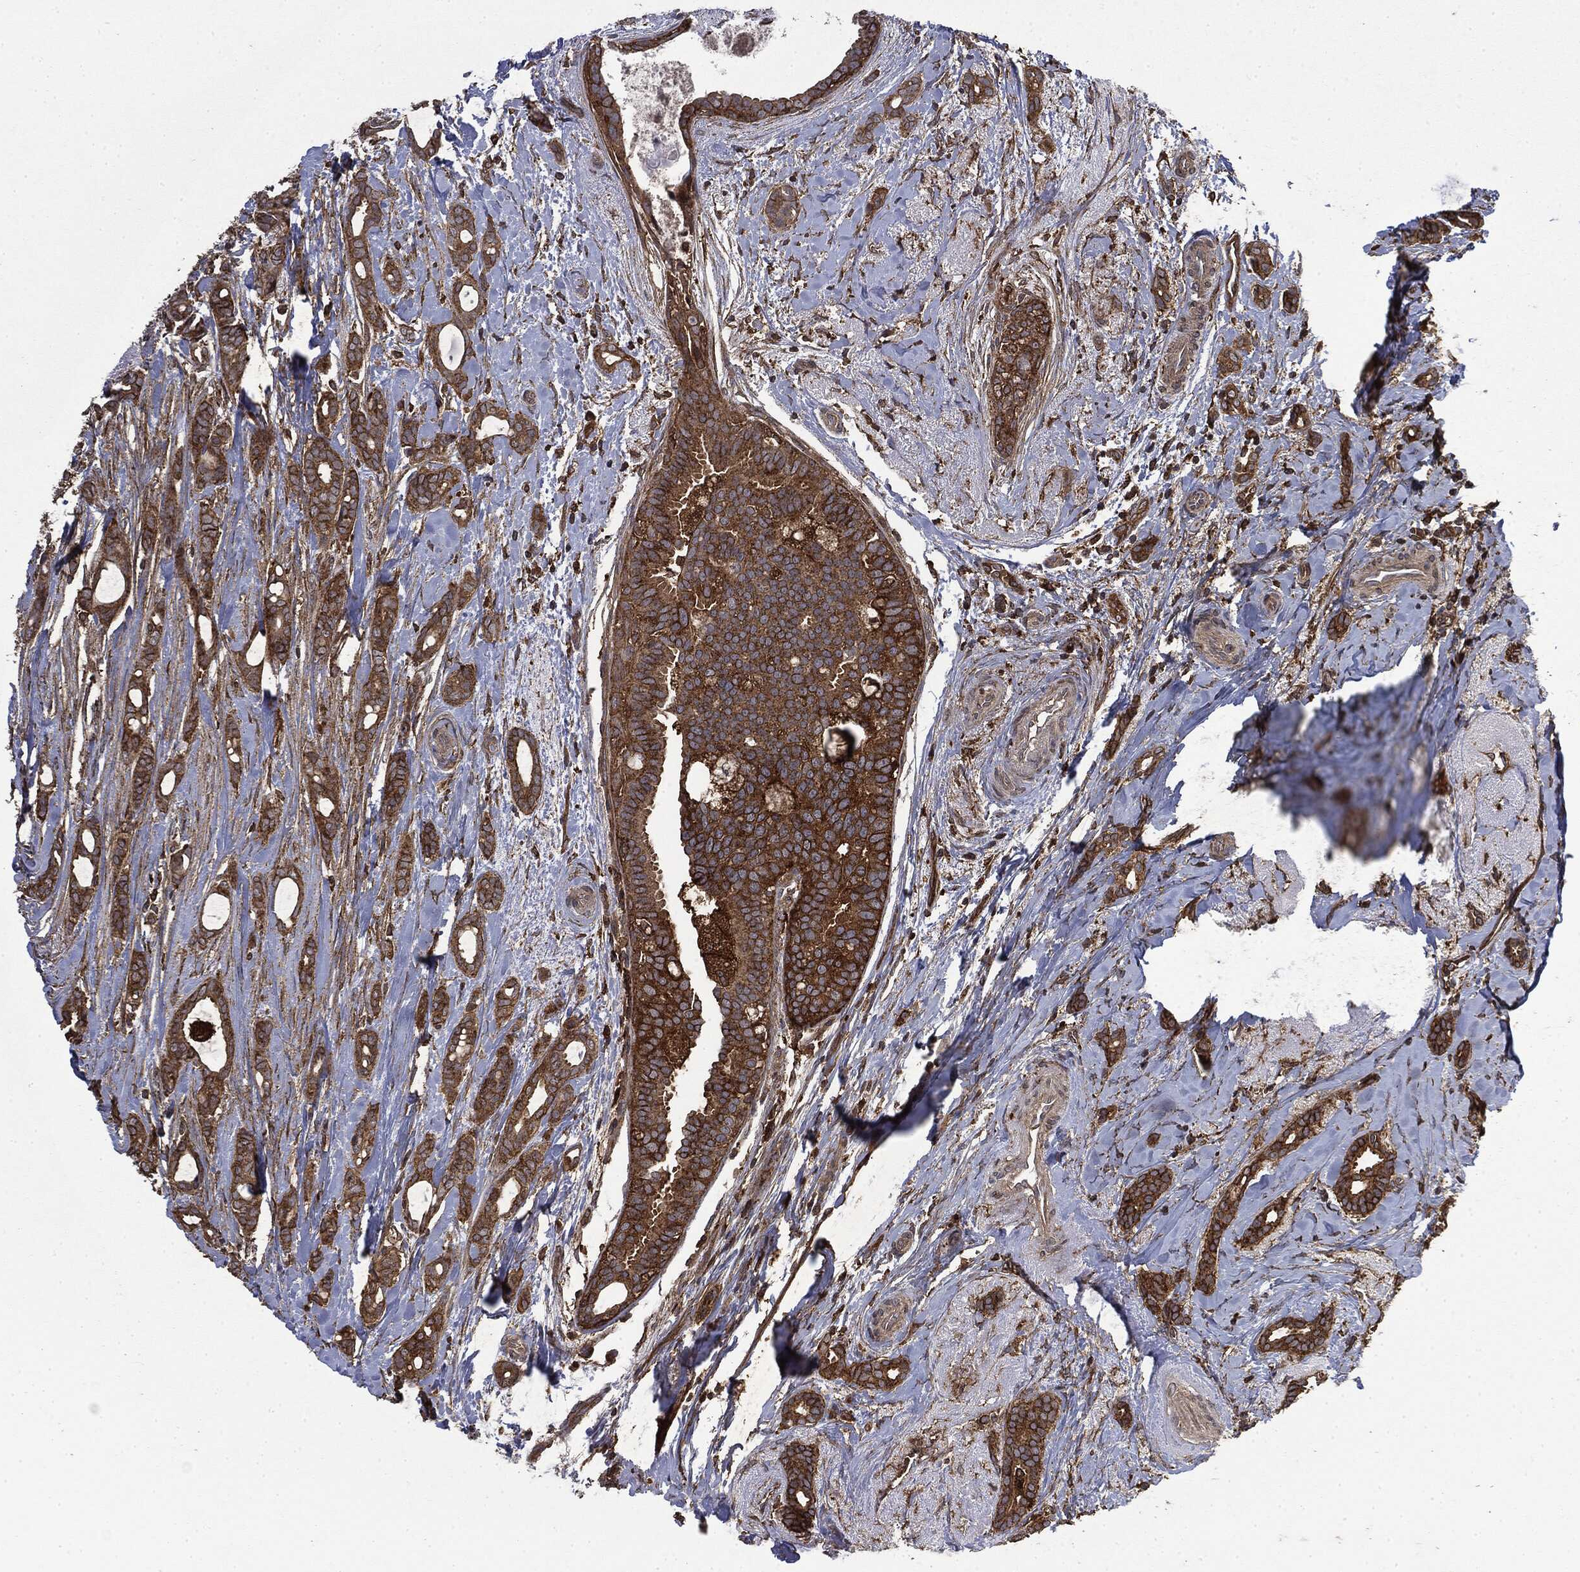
{"staining": {"intensity": "strong", "quantity": ">75%", "location": "cytoplasmic/membranous"}, "tissue": "breast cancer", "cell_type": "Tumor cells", "image_type": "cancer", "snomed": [{"axis": "morphology", "description": "Duct carcinoma"}, {"axis": "topography", "description": "Breast"}], "caption": "Protein staining of breast cancer tissue demonstrates strong cytoplasmic/membranous expression in approximately >75% of tumor cells.", "gene": "SNX5", "patient": {"sex": "female", "age": 51}}